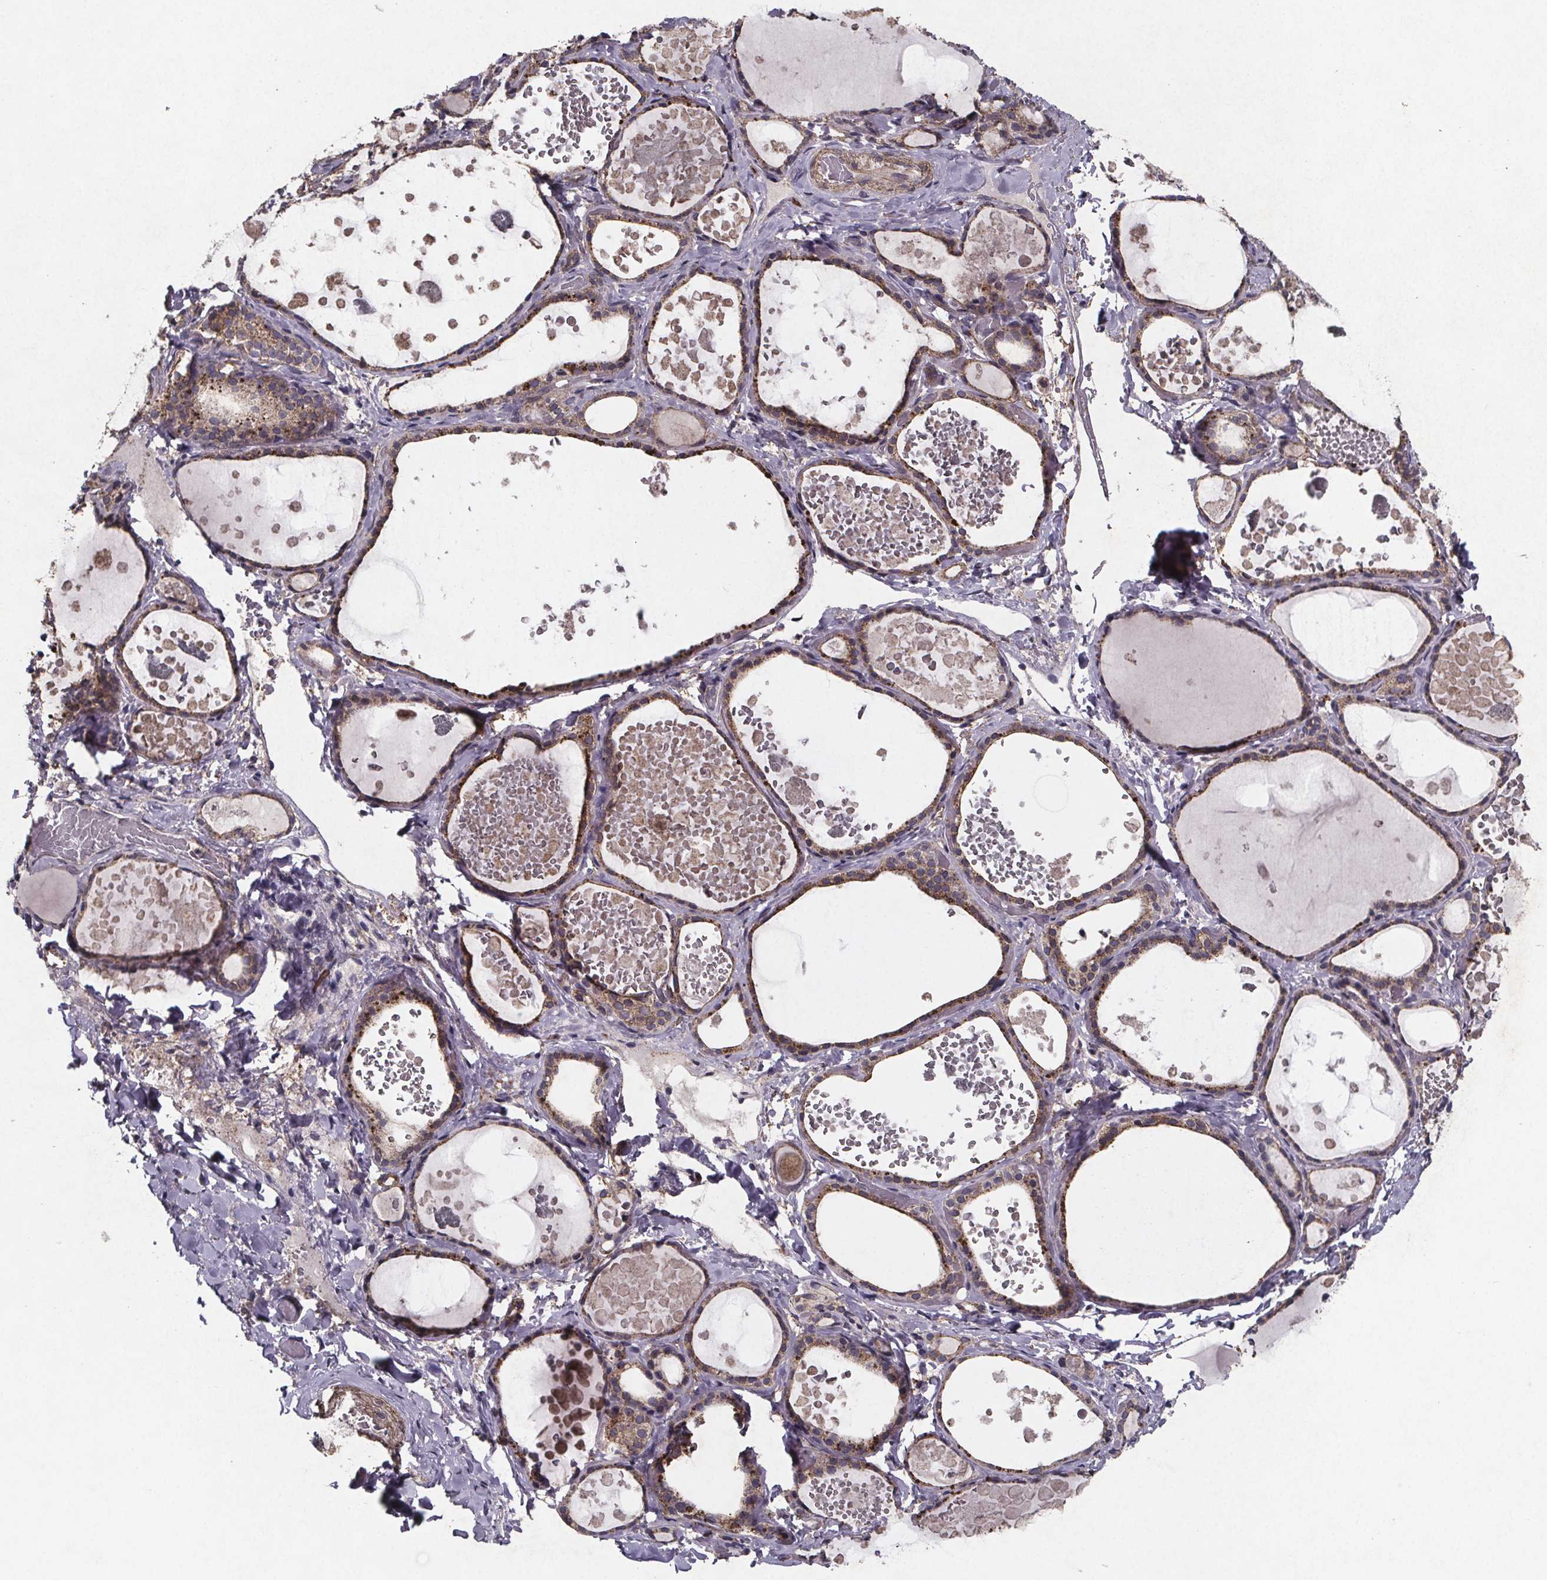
{"staining": {"intensity": "weak", "quantity": "25%-75%", "location": "cytoplasmic/membranous"}, "tissue": "thyroid gland", "cell_type": "Glandular cells", "image_type": "normal", "snomed": [{"axis": "morphology", "description": "Normal tissue, NOS"}, {"axis": "topography", "description": "Thyroid gland"}], "caption": "Human thyroid gland stained with a protein marker exhibits weak staining in glandular cells.", "gene": "PALLD", "patient": {"sex": "female", "age": 56}}